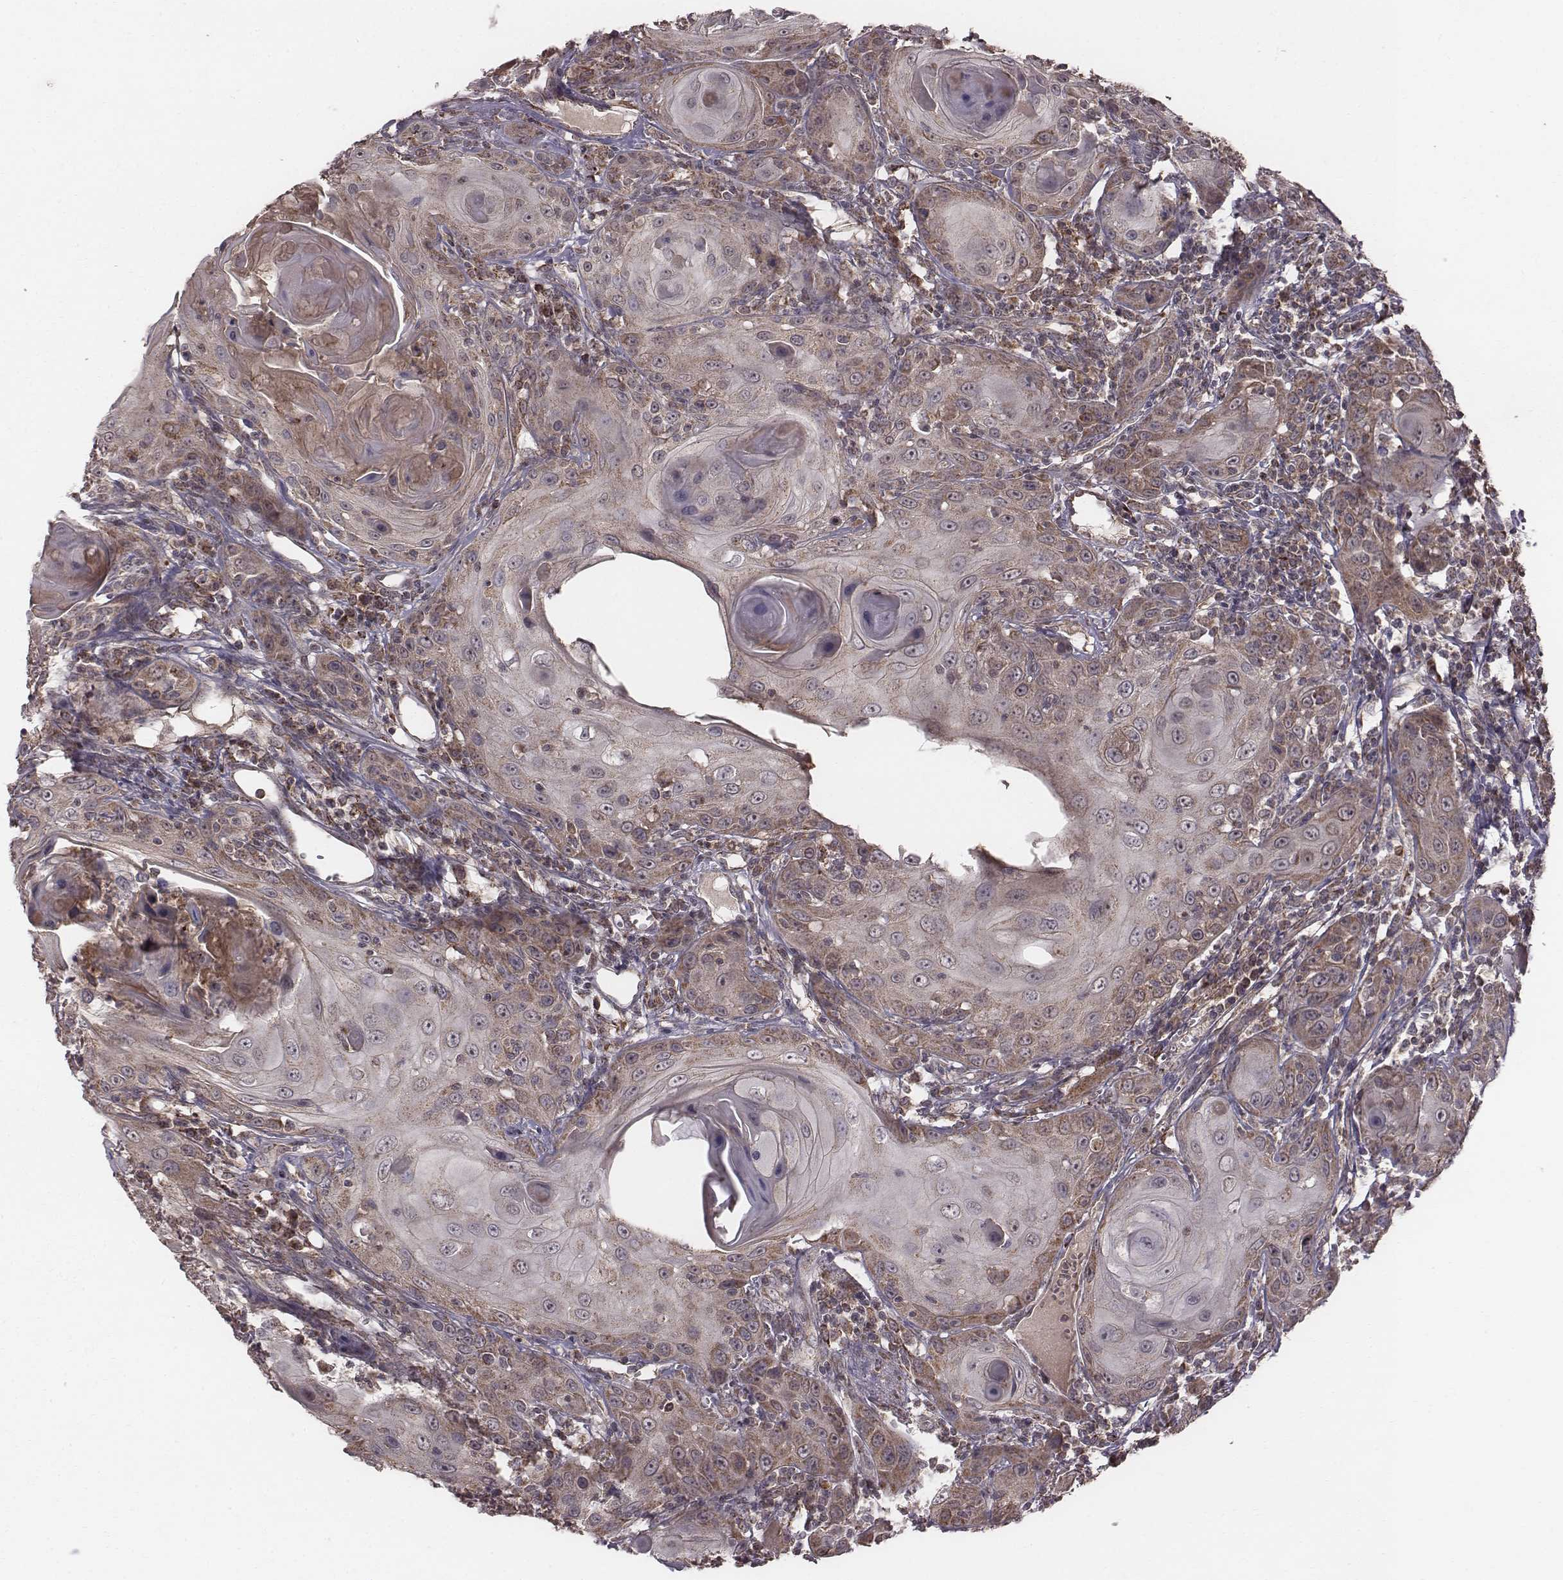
{"staining": {"intensity": "moderate", "quantity": ">75%", "location": "cytoplasmic/membranous"}, "tissue": "head and neck cancer", "cell_type": "Tumor cells", "image_type": "cancer", "snomed": [{"axis": "morphology", "description": "Squamous cell carcinoma, NOS"}, {"axis": "topography", "description": "Head-Neck"}], "caption": "Protein expression analysis of human head and neck squamous cell carcinoma reveals moderate cytoplasmic/membranous expression in approximately >75% of tumor cells.", "gene": "PDCD2L", "patient": {"sex": "female", "age": 80}}